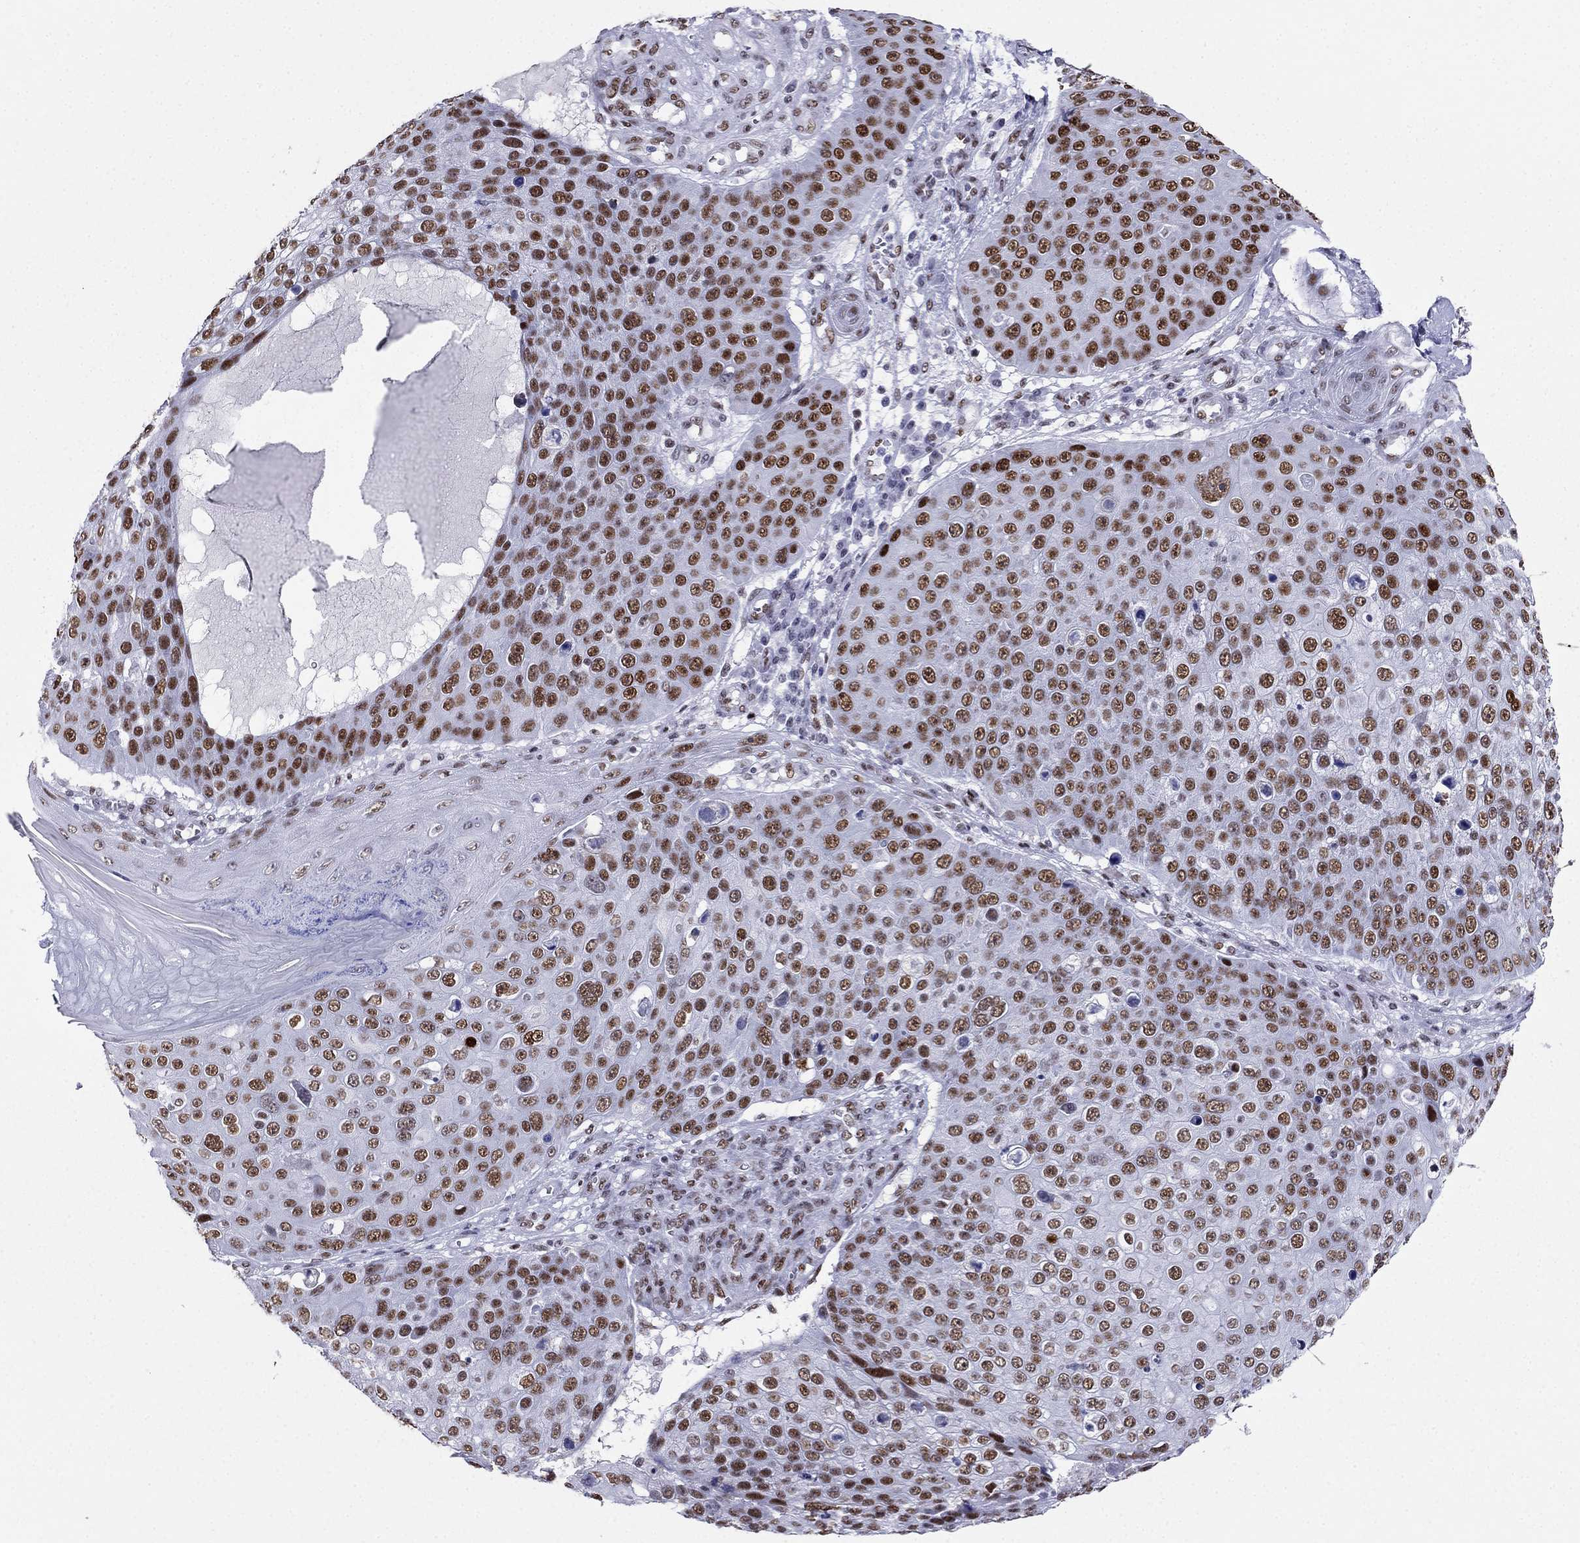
{"staining": {"intensity": "strong", "quantity": ">75%", "location": "nuclear"}, "tissue": "skin cancer", "cell_type": "Tumor cells", "image_type": "cancer", "snomed": [{"axis": "morphology", "description": "Squamous cell carcinoma, NOS"}, {"axis": "topography", "description": "Skin"}], "caption": "Skin cancer (squamous cell carcinoma) stained with immunohistochemistry demonstrates strong nuclear staining in approximately >75% of tumor cells.", "gene": "PPM1G", "patient": {"sex": "male", "age": 71}}